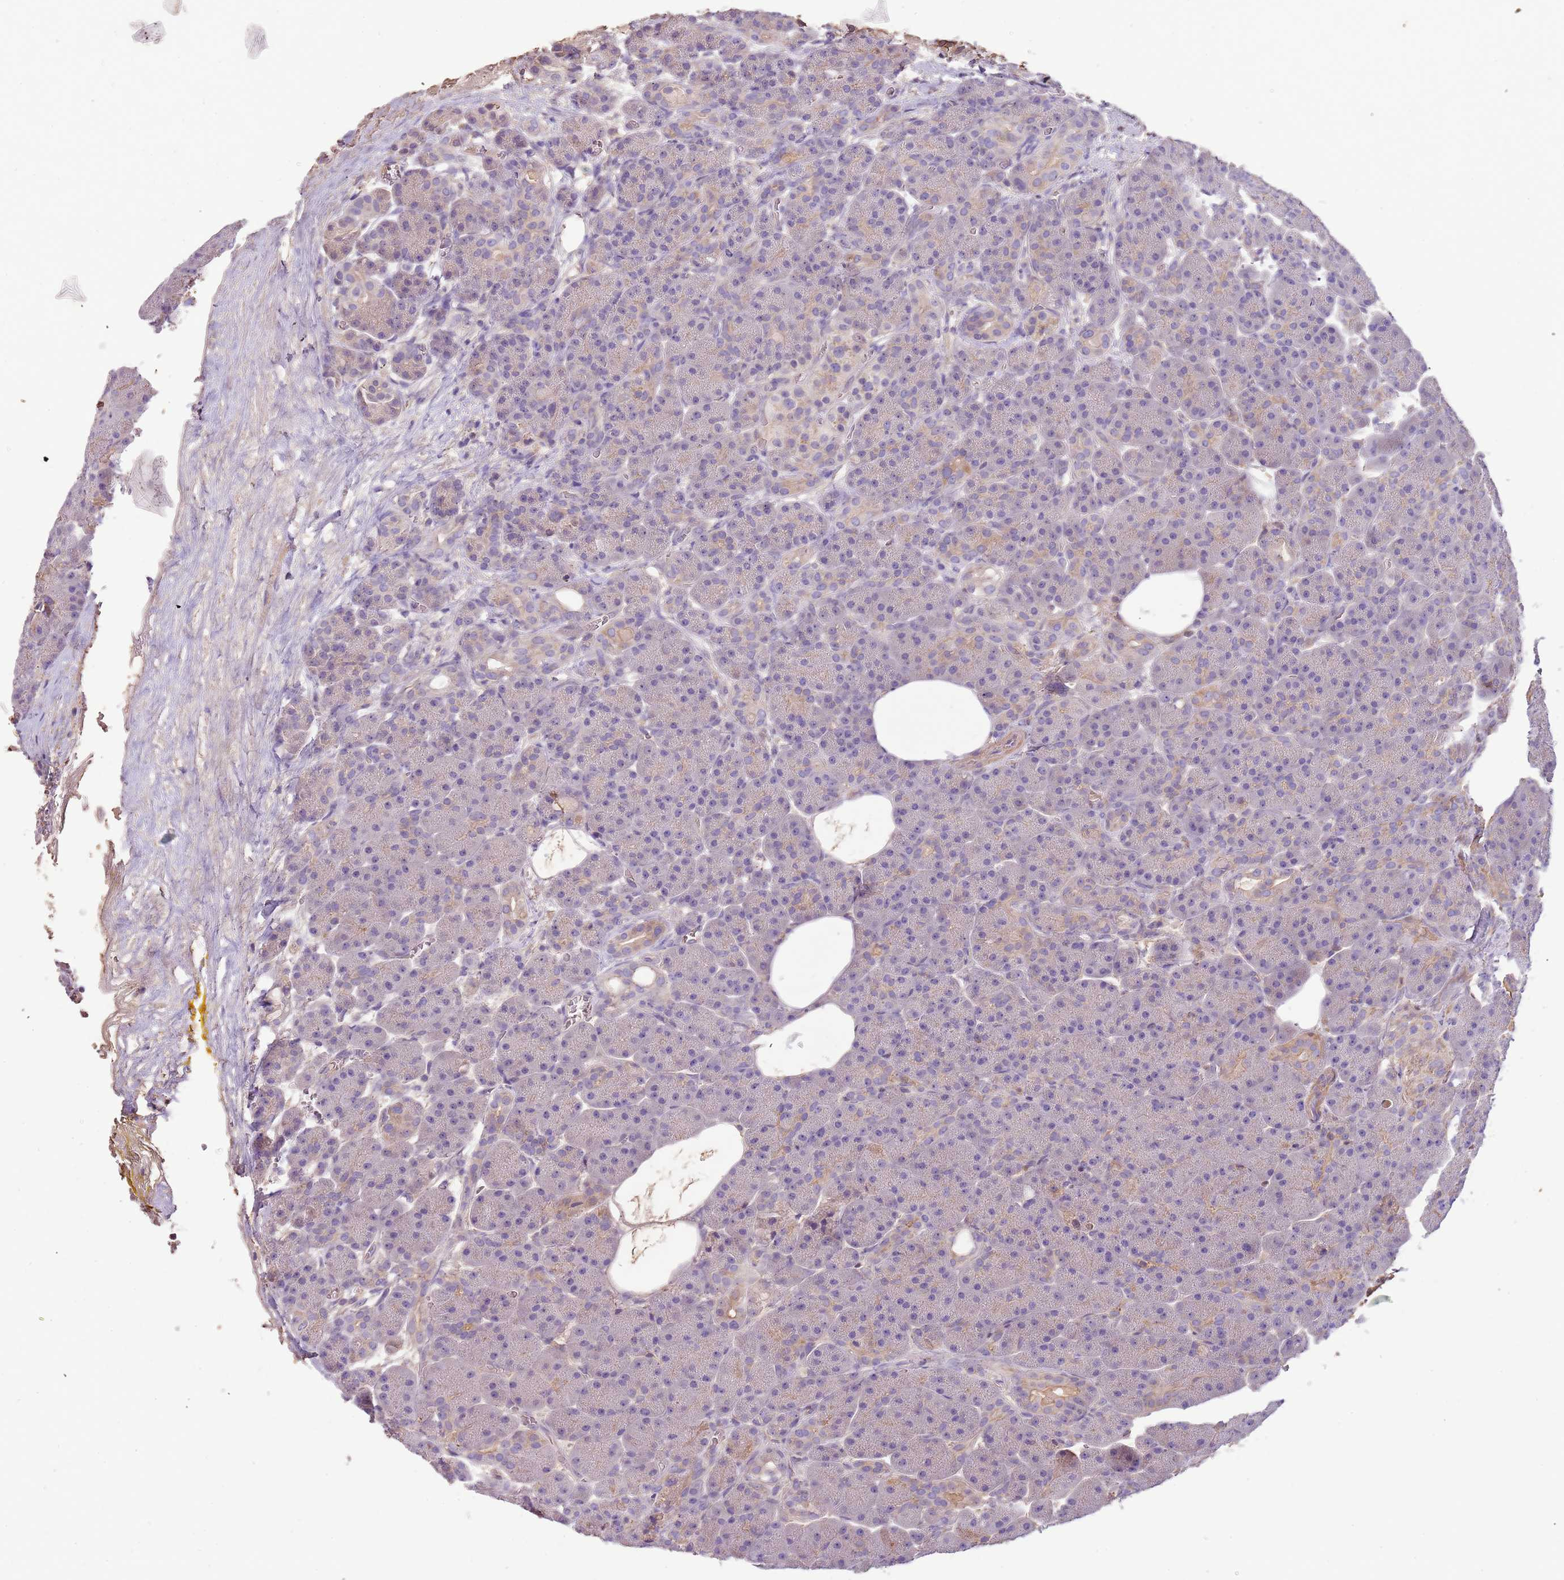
{"staining": {"intensity": "weak", "quantity": "<25%", "location": "cytoplasmic/membranous"}, "tissue": "pancreas", "cell_type": "Exocrine glandular cells", "image_type": "normal", "snomed": [{"axis": "morphology", "description": "Normal tissue, NOS"}, {"axis": "topography", "description": "Pancreas"}], "caption": "An immunohistochemistry image of unremarkable pancreas is shown. There is no staining in exocrine glandular cells of pancreas. (DAB immunohistochemistry (IHC), high magnification).", "gene": "FECH", "patient": {"sex": "male", "age": 63}}